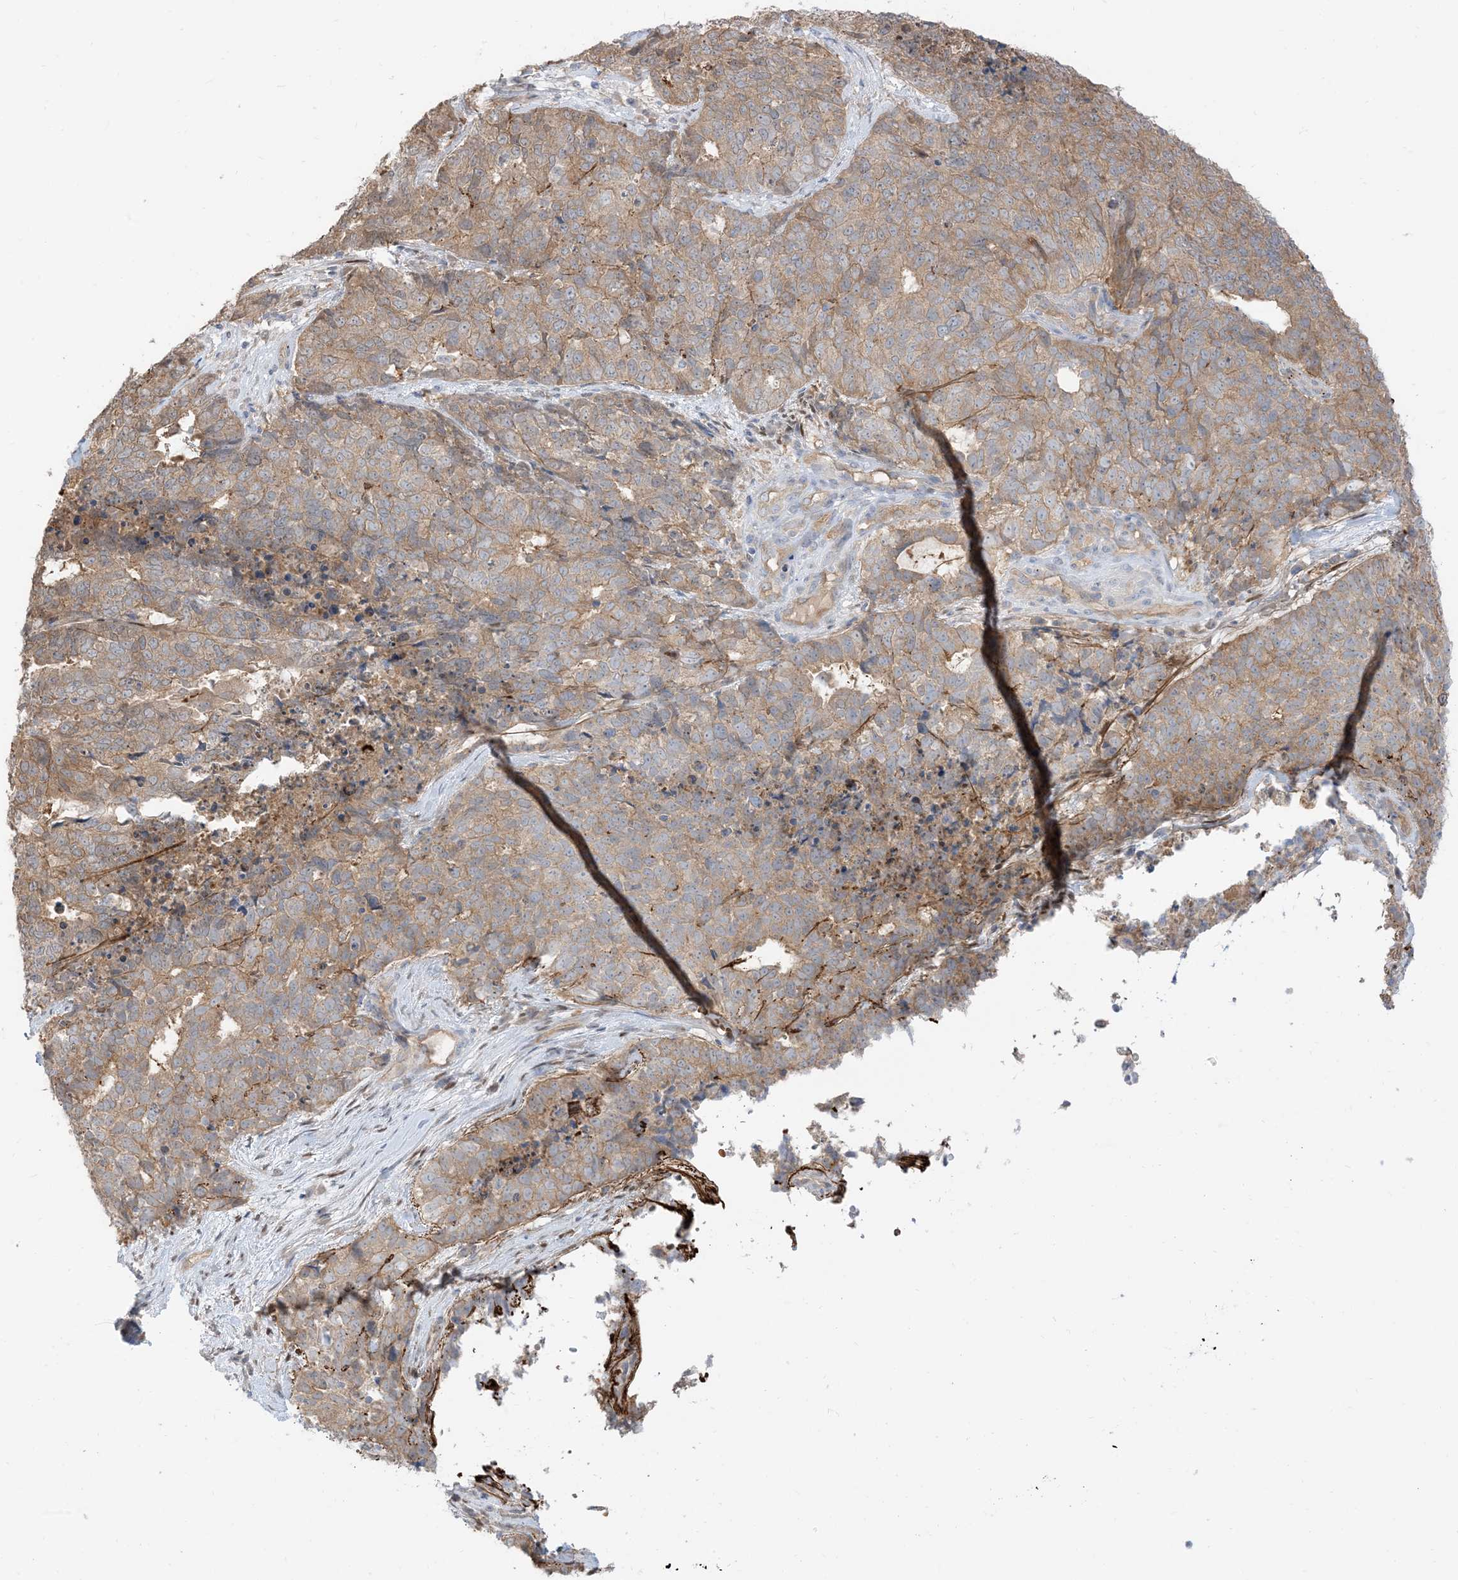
{"staining": {"intensity": "weak", "quantity": "25%-75%", "location": "cytoplasmic/membranous"}, "tissue": "cervical cancer", "cell_type": "Tumor cells", "image_type": "cancer", "snomed": [{"axis": "morphology", "description": "Squamous cell carcinoma, NOS"}, {"axis": "topography", "description": "Cervix"}], "caption": "Immunohistochemistry of human squamous cell carcinoma (cervical) demonstrates low levels of weak cytoplasmic/membranous expression in approximately 25%-75% of tumor cells. The staining was performed using DAB (3,3'-diaminobenzidine) to visualize the protein expression in brown, while the nuclei were stained in blue with hematoxylin (Magnification: 20x).", "gene": "RIN1", "patient": {"sex": "female", "age": 63}}